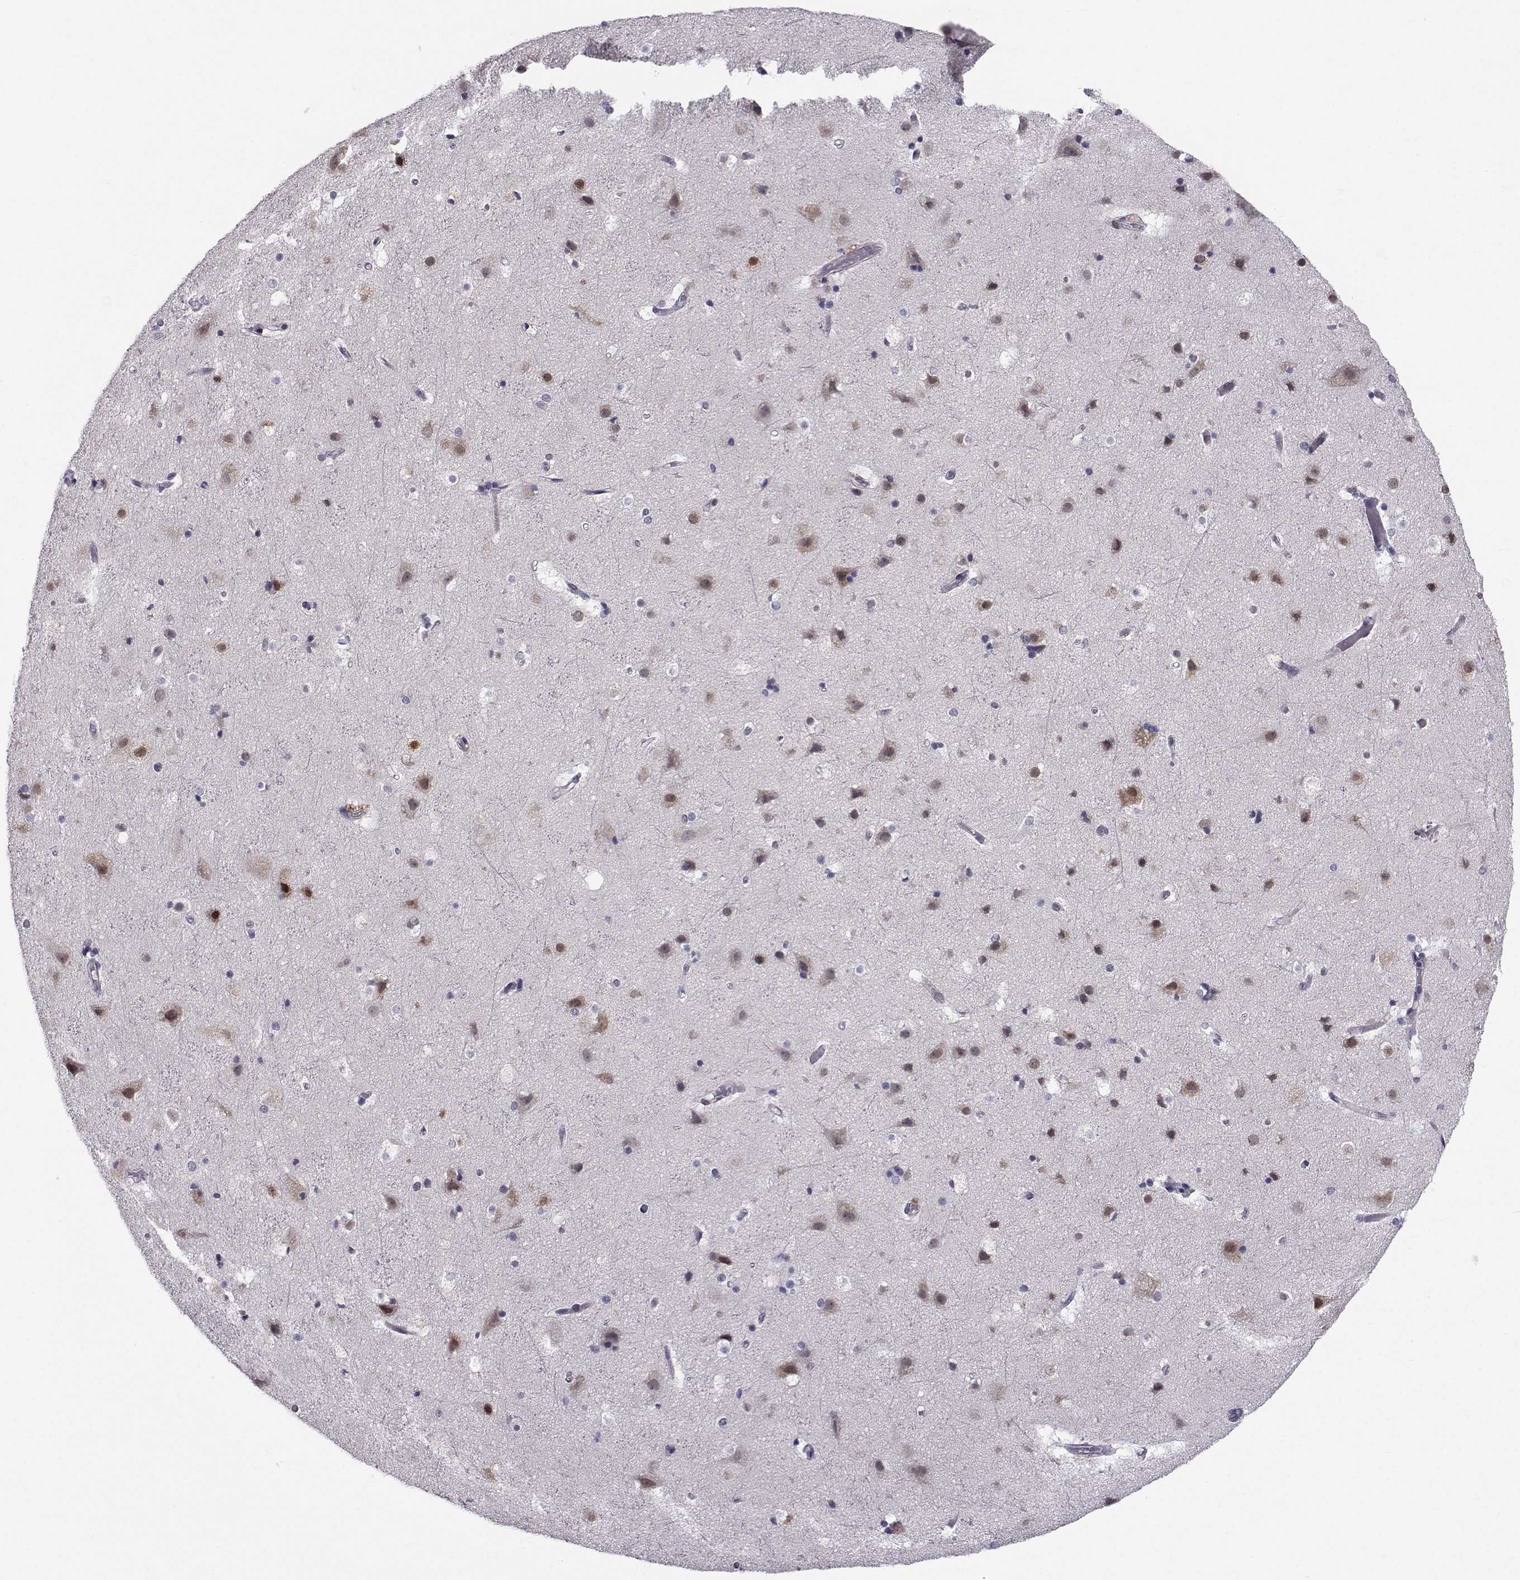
{"staining": {"intensity": "negative", "quantity": "none", "location": "none"}, "tissue": "cerebral cortex", "cell_type": "Endothelial cells", "image_type": "normal", "snomed": [{"axis": "morphology", "description": "Normal tissue, NOS"}, {"axis": "topography", "description": "Cerebral cortex"}], "caption": "Image shows no protein staining in endothelial cells of unremarkable cerebral cortex. (DAB IHC, high magnification).", "gene": "RBM24", "patient": {"sex": "female", "age": 52}}